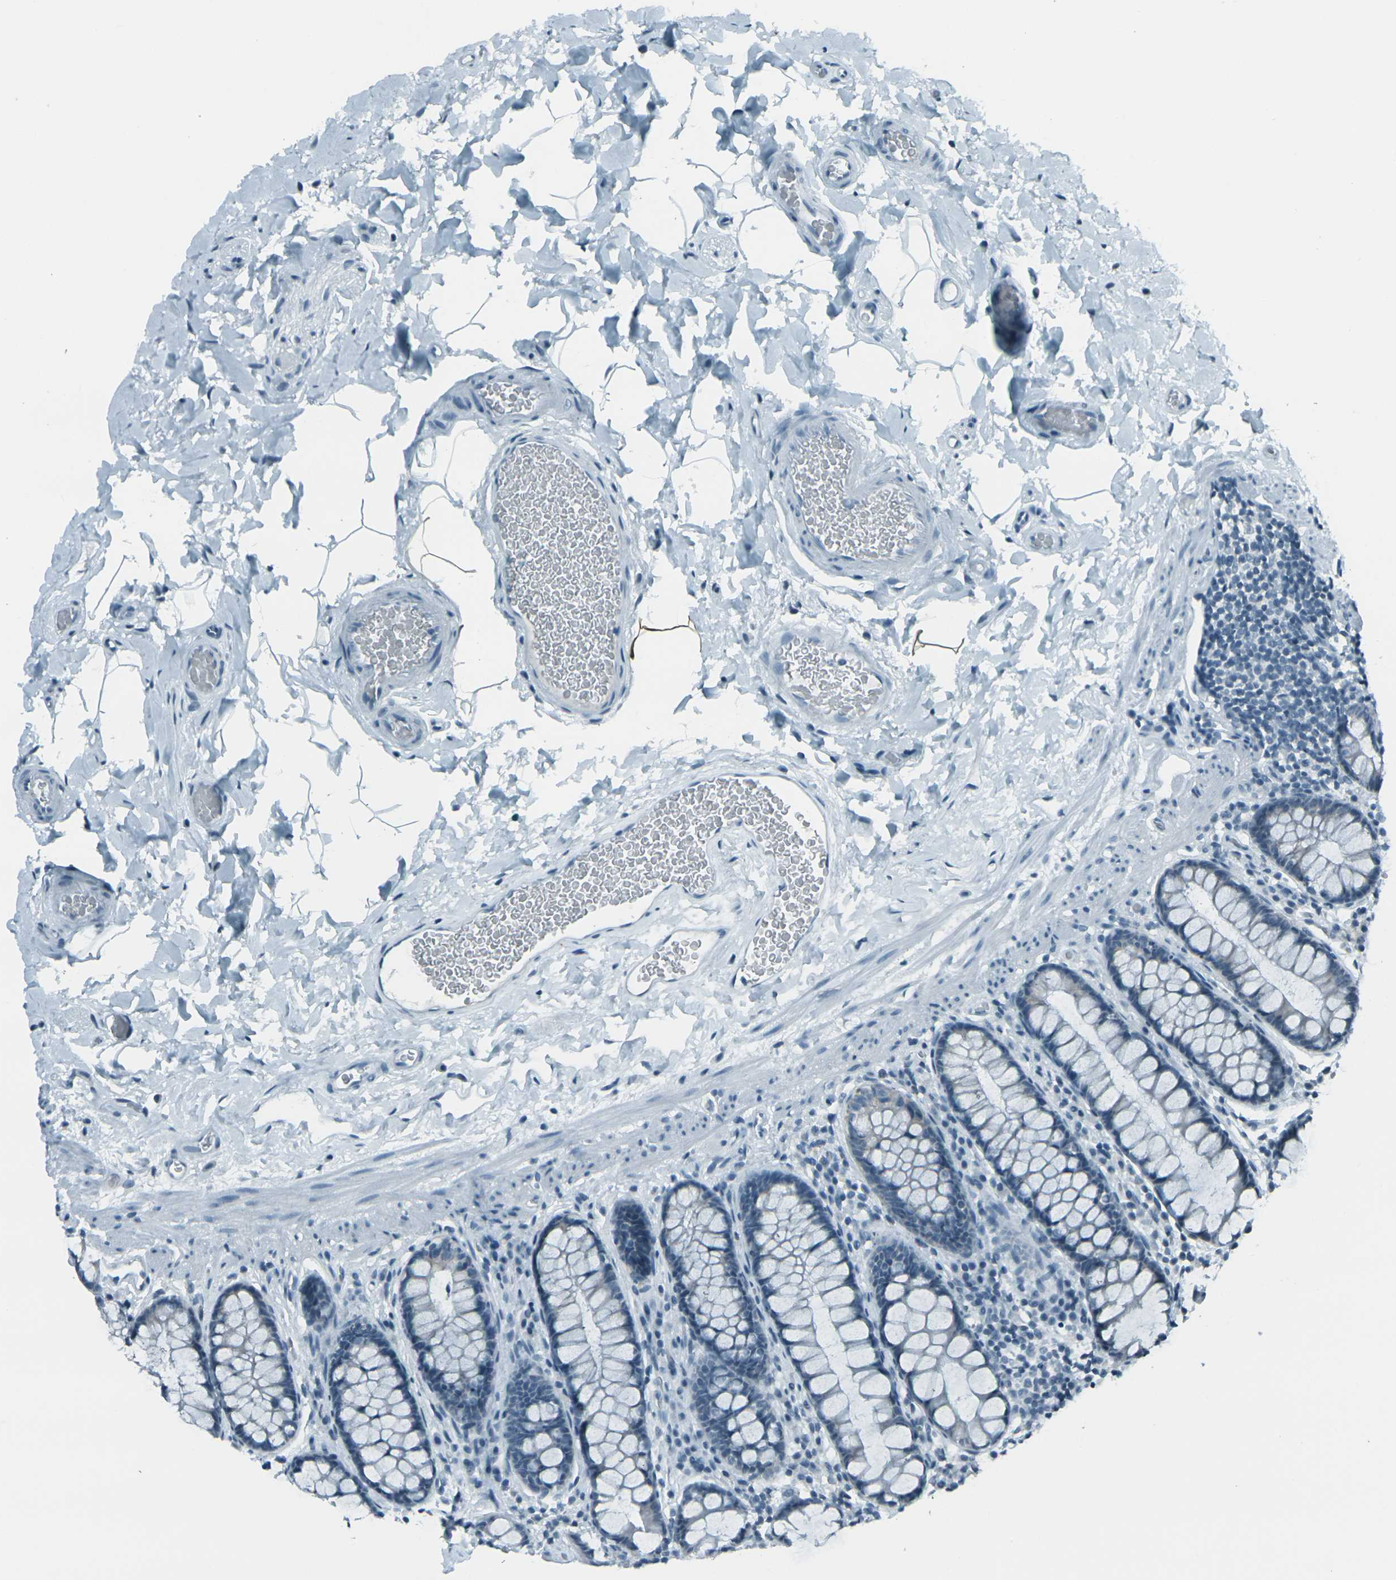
{"staining": {"intensity": "negative", "quantity": "none", "location": "none"}, "tissue": "colon", "cell_type": "Endothelial cells", "image_type": "normal", "snomed": [{"axis": "morphology", "description": "Normal tissue, NOS"}, {"axis": "topography", "description": "Colon"}], "caption": "DAB immunohistochemical staining of normal human colon shows no significant expression in endothelial cells.", "gene": "H2BC1", "patient": {"sex": "female", "age": 80}}